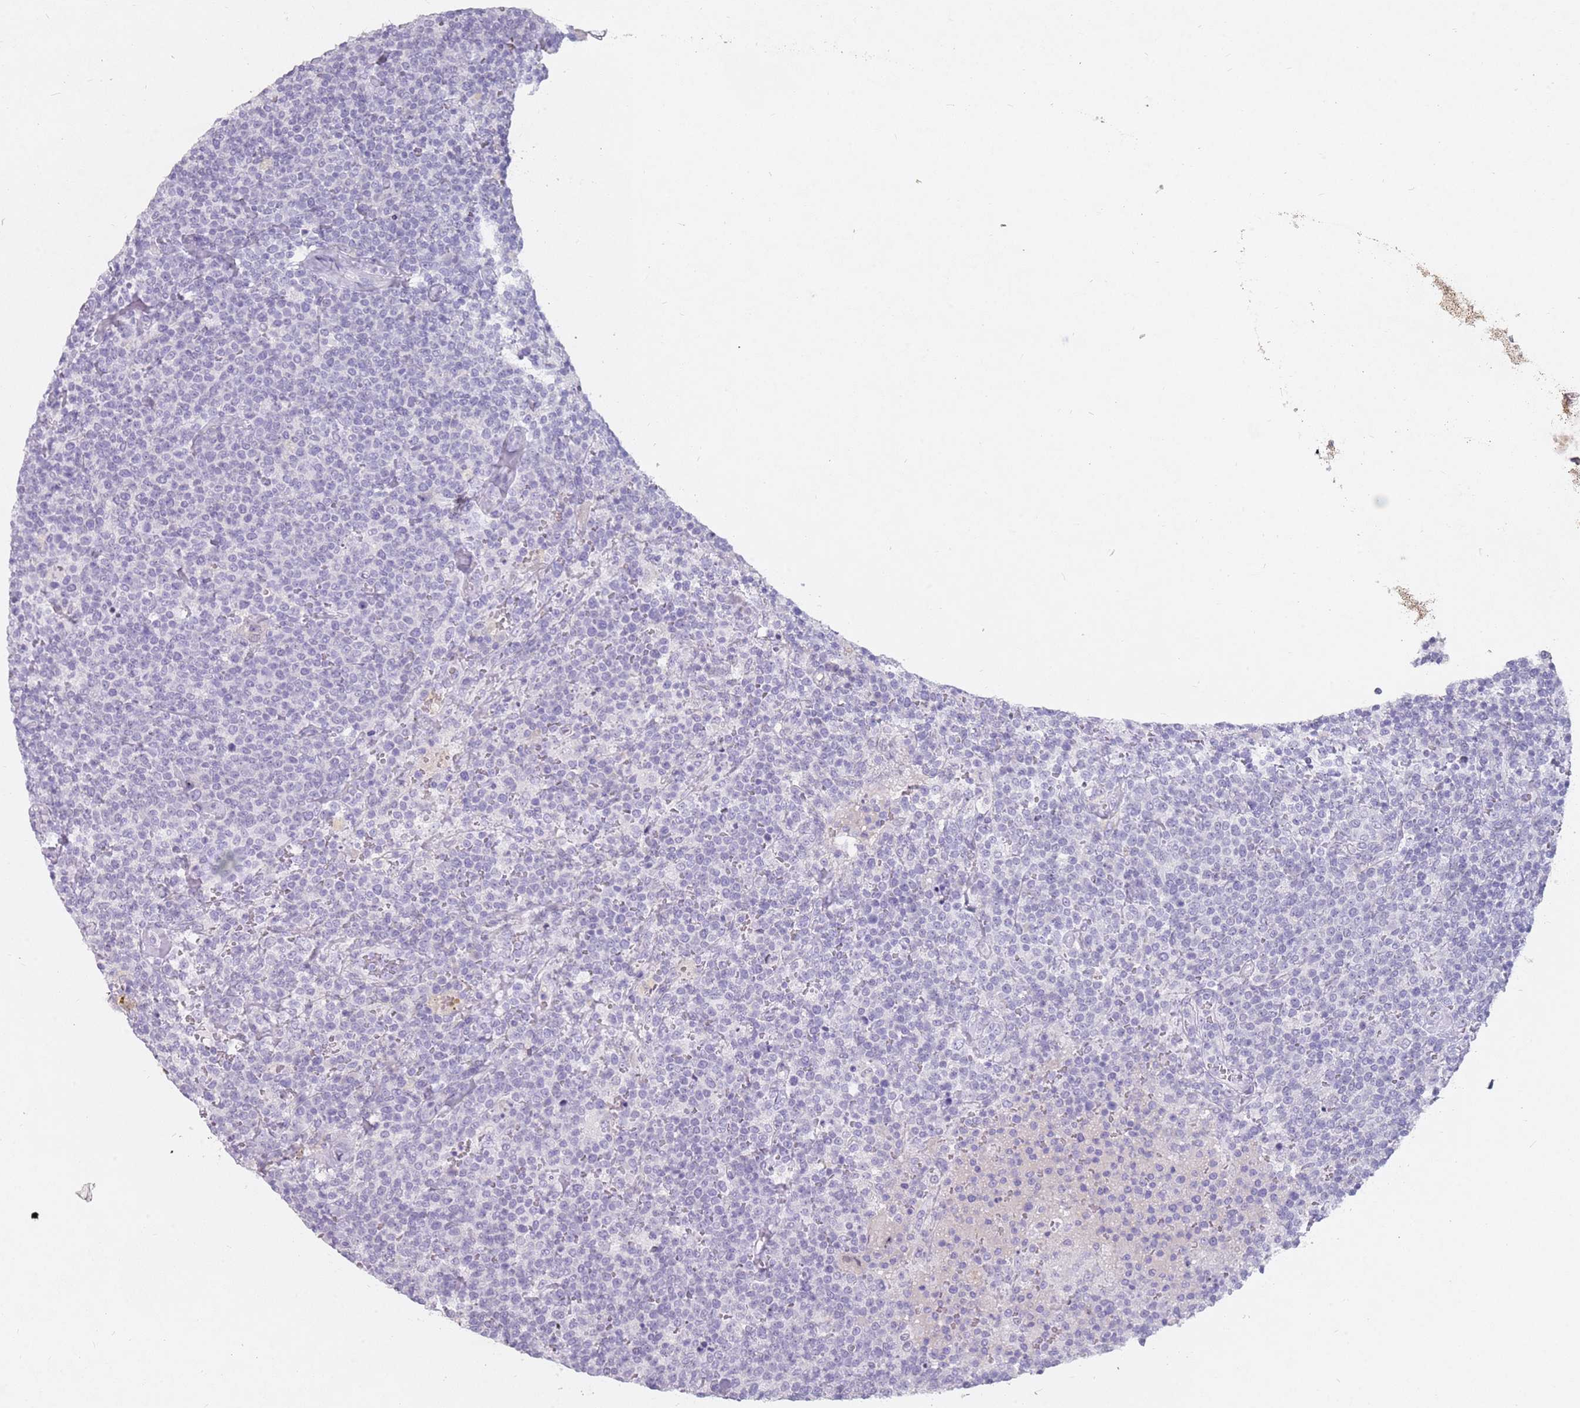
{"staining": {"intensity": "negative", "quantity": "none", "location": "none"}, "tissue": "lymphoma", "cell_type": "Tumor cells", "image_type": "cancer", "snomed": [{"axis": "morphology", "description": "Malignant lymphoma, non-Hodgkin's type, High grade"}, {"axis": "topography", "description": "Lymph node"}], "caption": "The micrograph exhibits no staining of tumor cells in high-grade malignant lymphoma, non-Hodgkin's type.", "gene": "DDX4", "patient": {"sex": "male", "age": 61}}